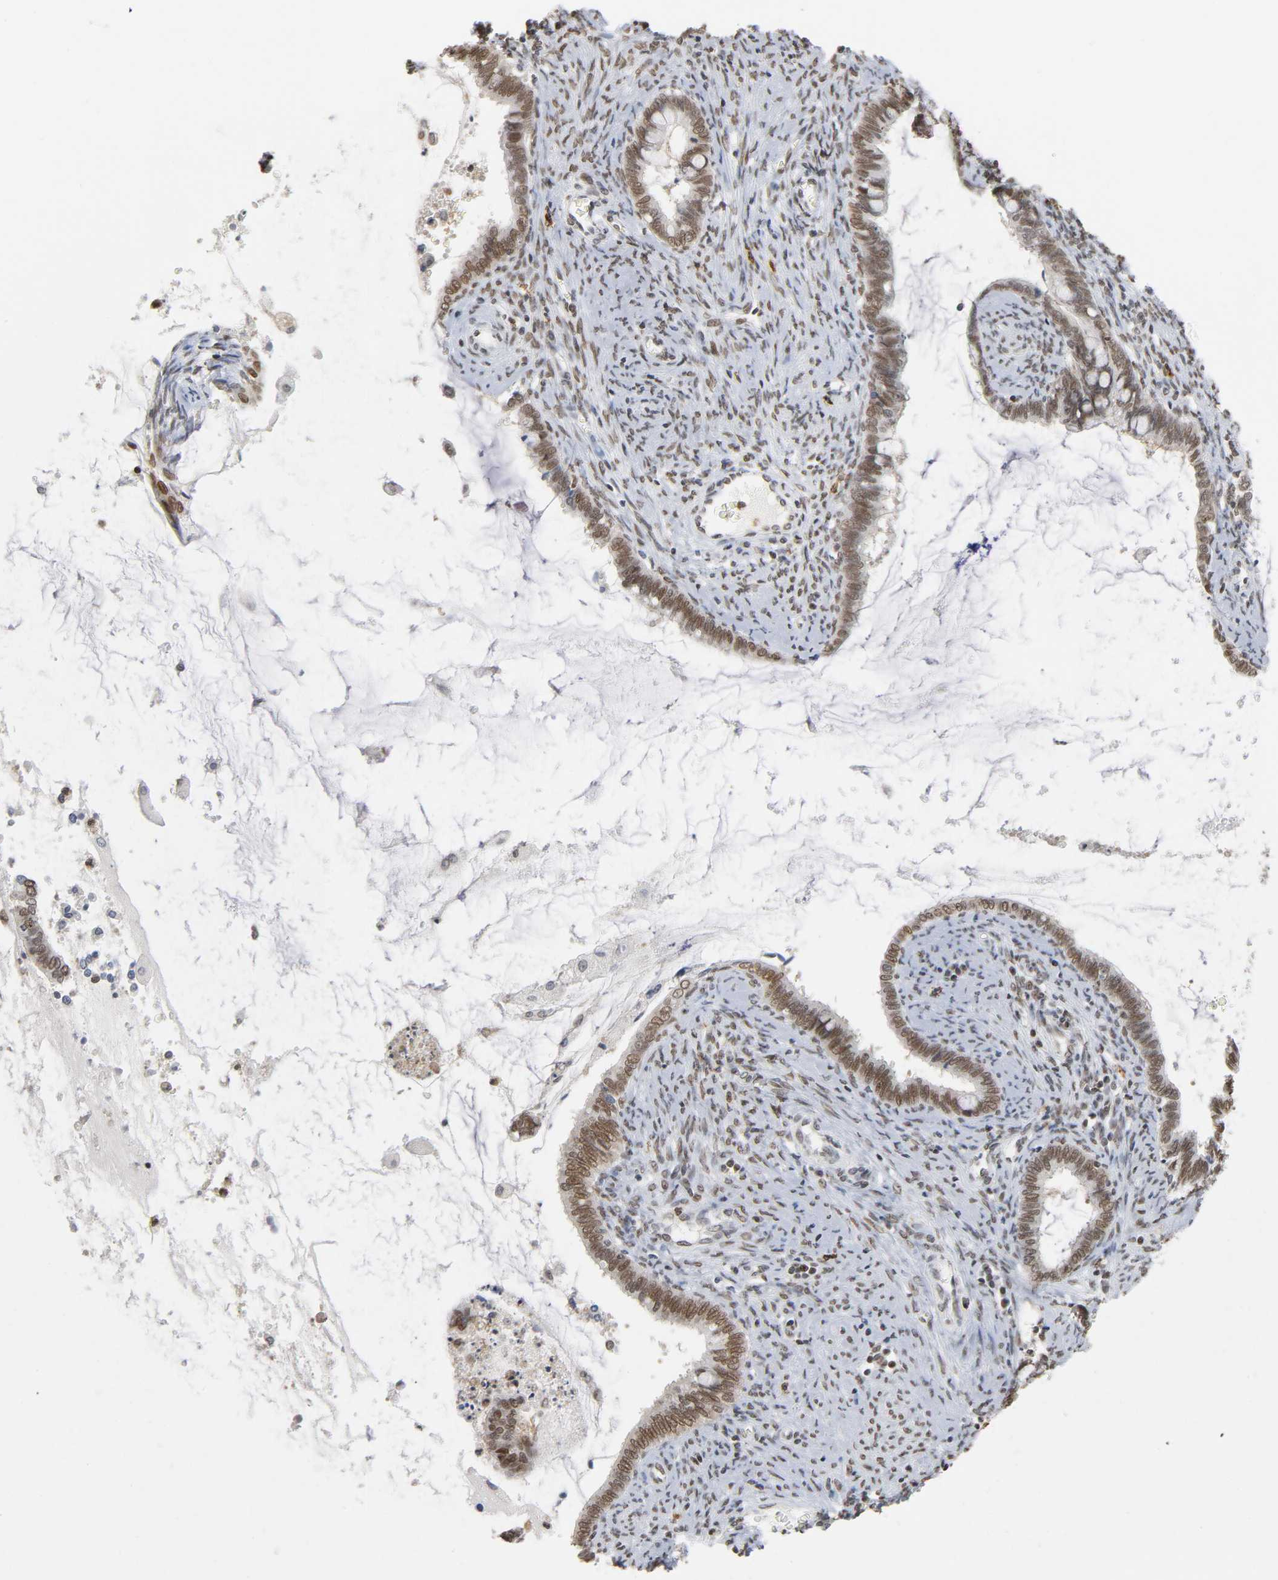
{"staining": {"intensity": "moderate", "quantity": ">75%", "location": "nuclear"}, "tissue": "cervical cancer", "cell_type": "Tumor cells", "image_type": "cancer", "snomed": [{"axis": "morphology", "description": "Adenocarcinoma, NOS"}, {"axis": "topography", "description": "Cervix"}], "caption": "DAB immunohistochemical staining of cervical adenocarcinoma displays moderate nuclear protein staining in approximately >75% of tumor cells. (Brightfield microscopy of DAB IHC at high magnification).", "gene": "SUMO1", "patient": {"sex": "female", "age": 44}}